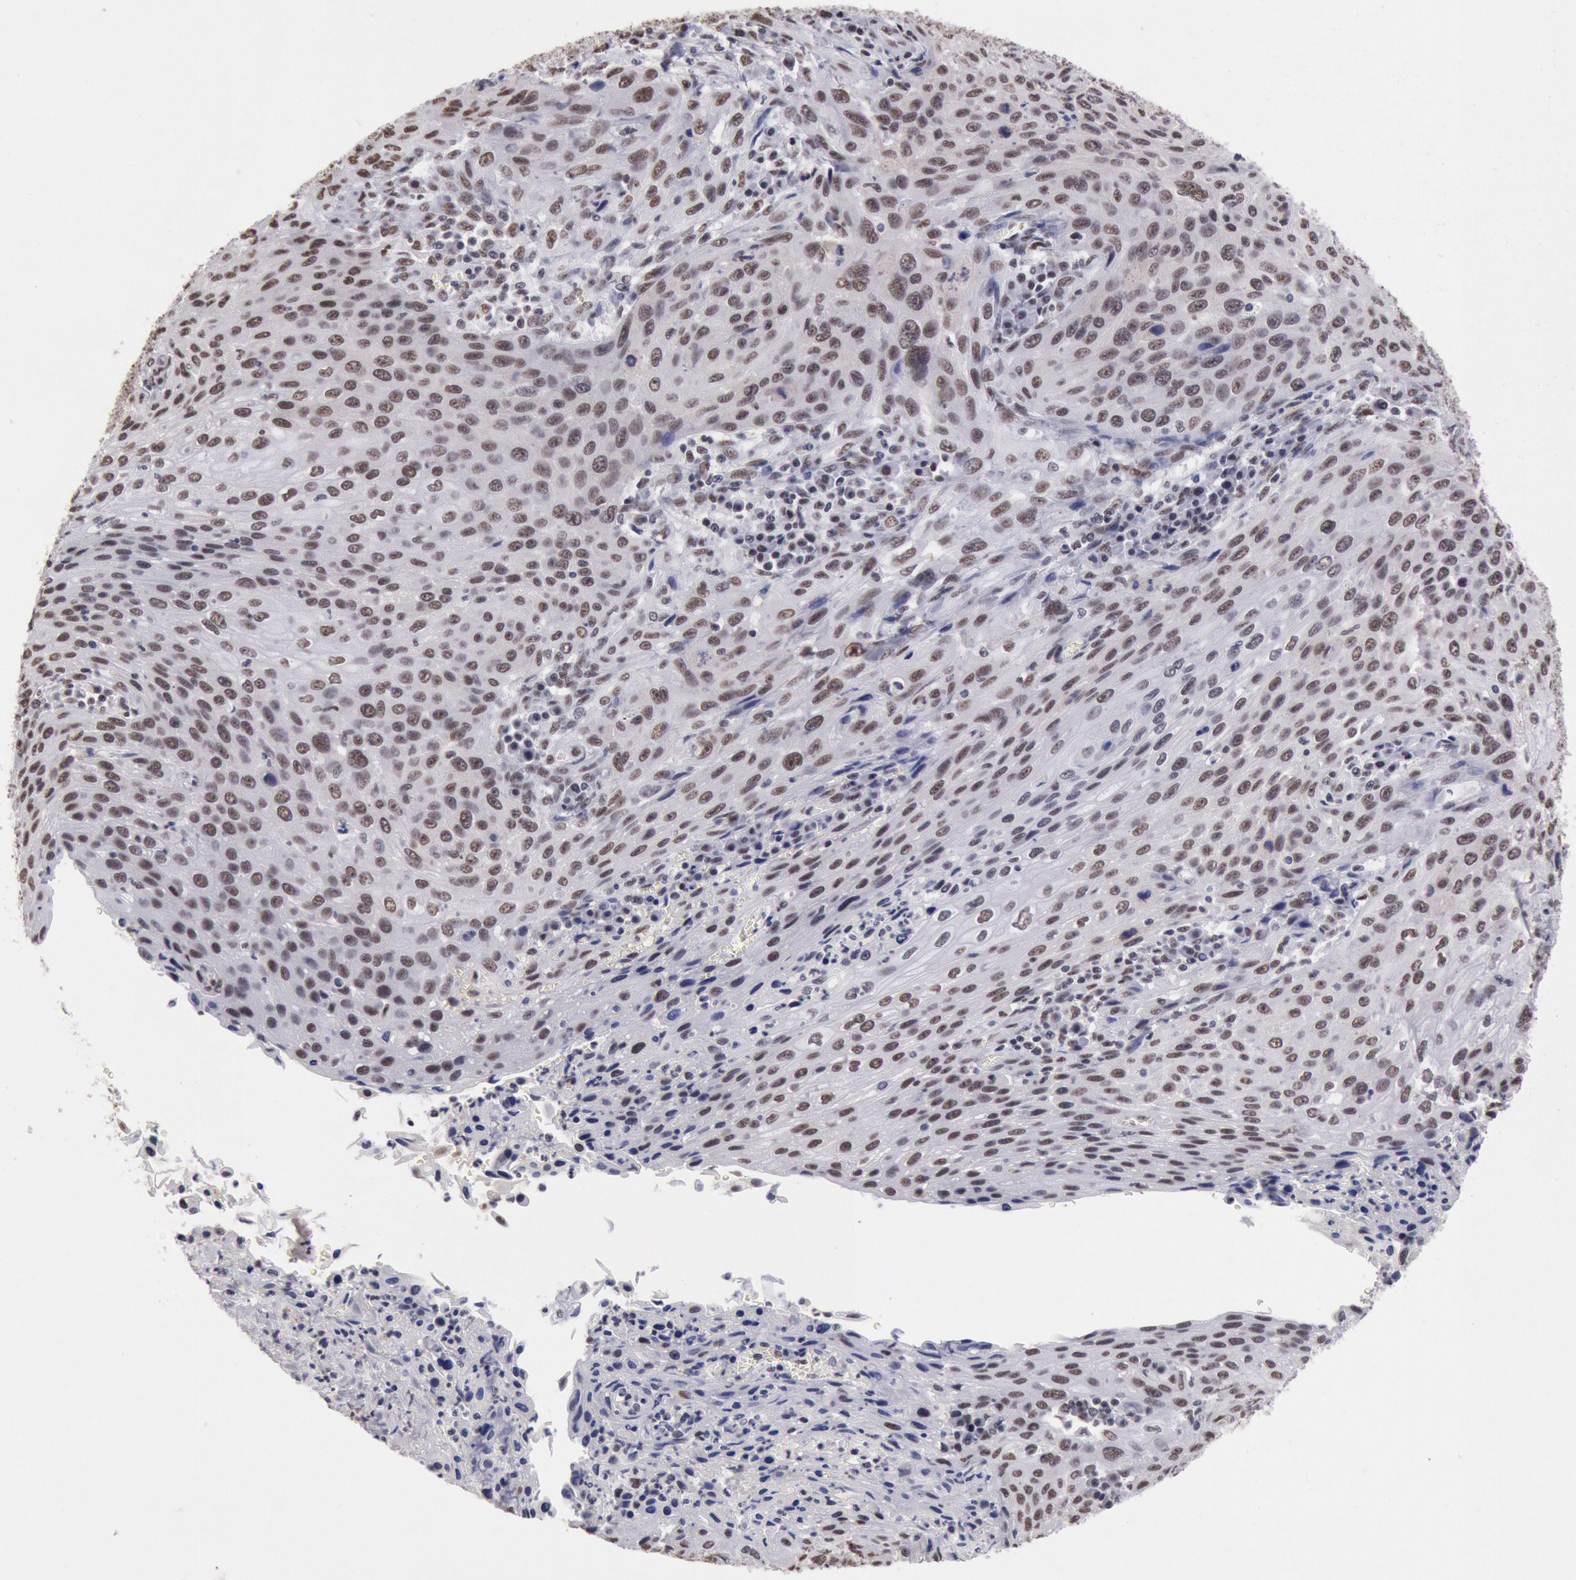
{"staining": {"intensity": "moderate", "quantity": ">75%", "location": "nuclear"}, "tissue": "cervical cancer", "cell_type": "Tumor cells", "image_type": "cancer", "snomed": [{"axis": "morphology", "description": "Squamous cell carcinoma, NOS"}, {"axis": "topography", "description": "Cervix"}], "caption": "Immunohistochemical staining of human cervical cancer reveals moderate nuclear protein staining in about >75% of tumor cells. The staining was performed using DAB to visualize the protein expression in brown, while the nuclei were stained in blue with hematoxylin (Magnification: 20x).", "gene": "SNRPD3", "patient": {"sex": "female", "age": 32}}